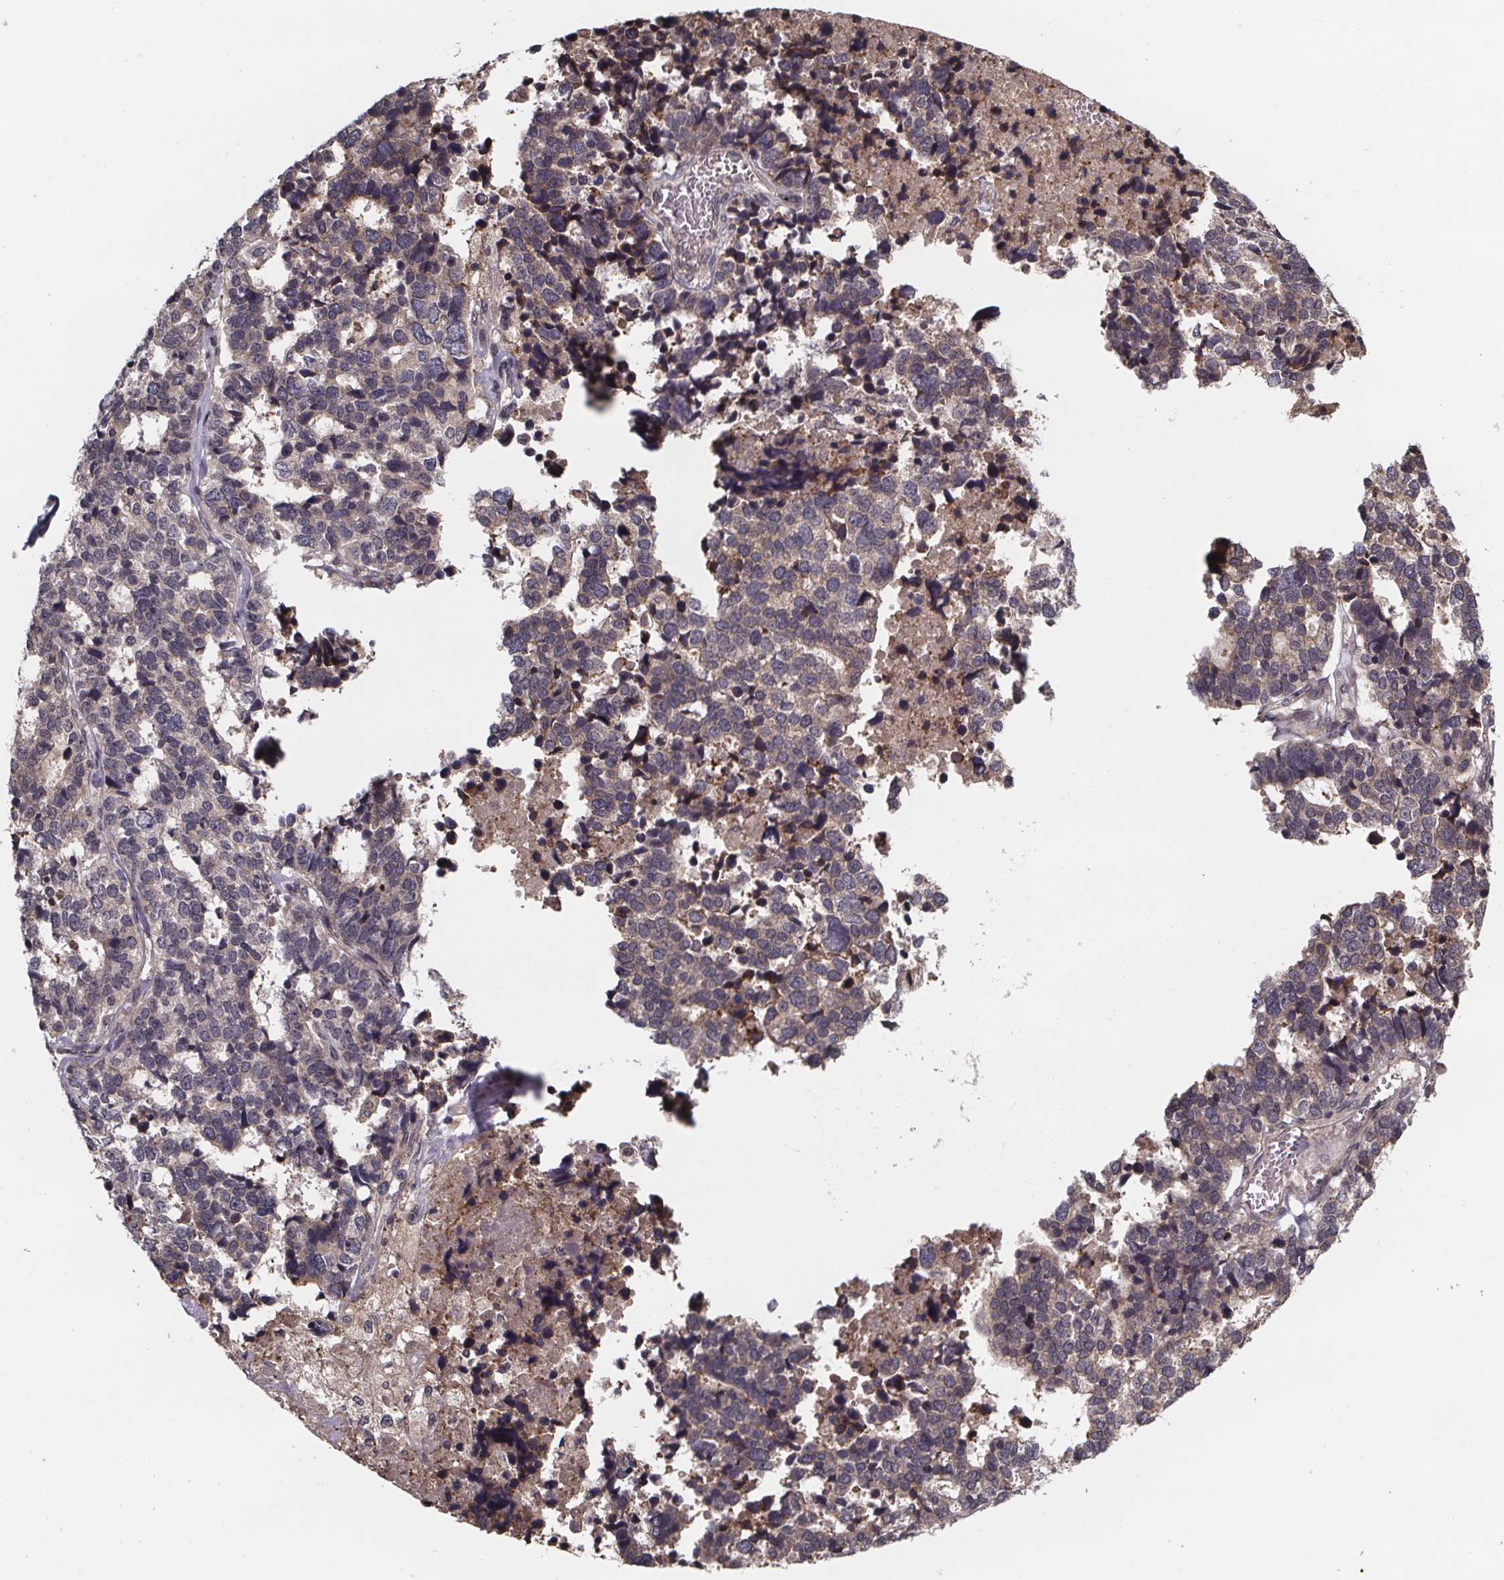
{"staining": {"intensity": "weak", "quantity": ">75%", "location": "cytoplasmic/membranous"}, "tissue": "stomach cancer", "cell_type": "Tumor cells", "image_type": "cancer", "snomed": [{"axis": "morphology", "description": "Adenocarcinoma, NOS"}, {"axis": "topography", "description": "Stomach"}], "caption": "The histopathology image shows immunohistochemical staining of stomach cancer. There is weak cytoplasmic/membranous staining is appreciated in about >75% of tumor cells.", "gene": "SAT1", "patient": {"sex": "male", "age": 69}}